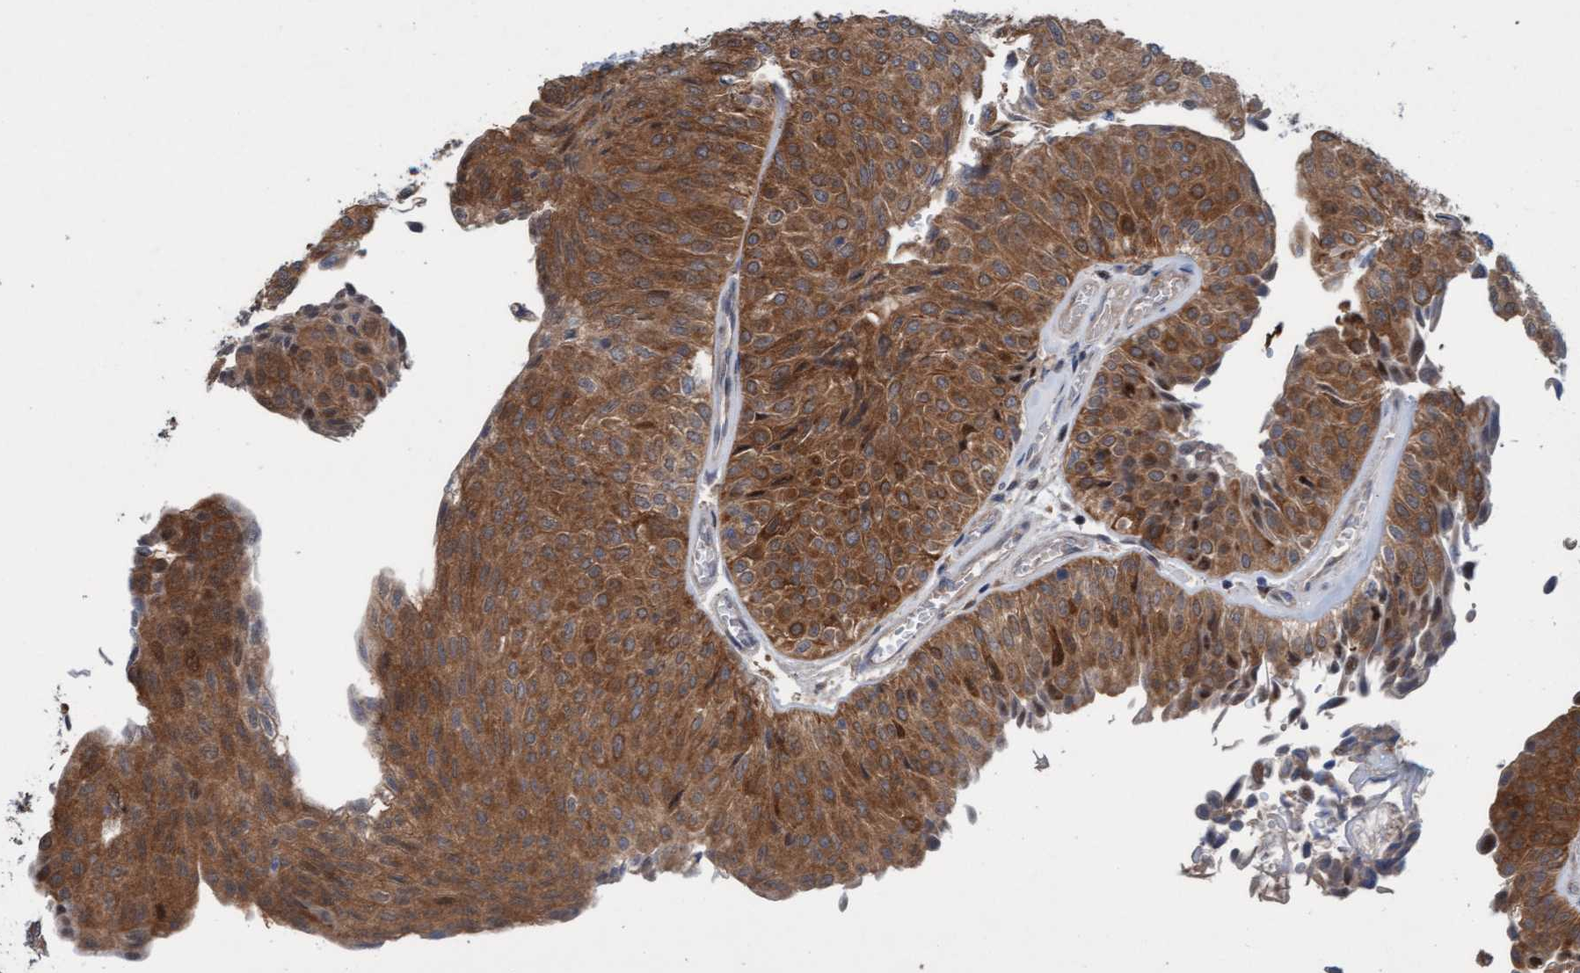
{"staining": {"intensity": "strong", "quantity": ">75%", "location": "cytoplasmic/membranous"}, "tissue": "urothelial cancer", "cell_type": "Tumor cells", "image_type": "cancer", "snomed": [{"axis": "morphology", "description": "Urothelial carcinoma, Low grade"}, {"axis": "topography", "description": "Urinary bladder"}], "caption": "Immunohistochemistry photomicrograph of human urothelial cancer stained for a protein (brown), which shows high levels of strong cytoplasmic/membranous staining in about >75% of tumor cells.", "gene": "KLHL25", "patient": {"sex": "male", "age": 78}}